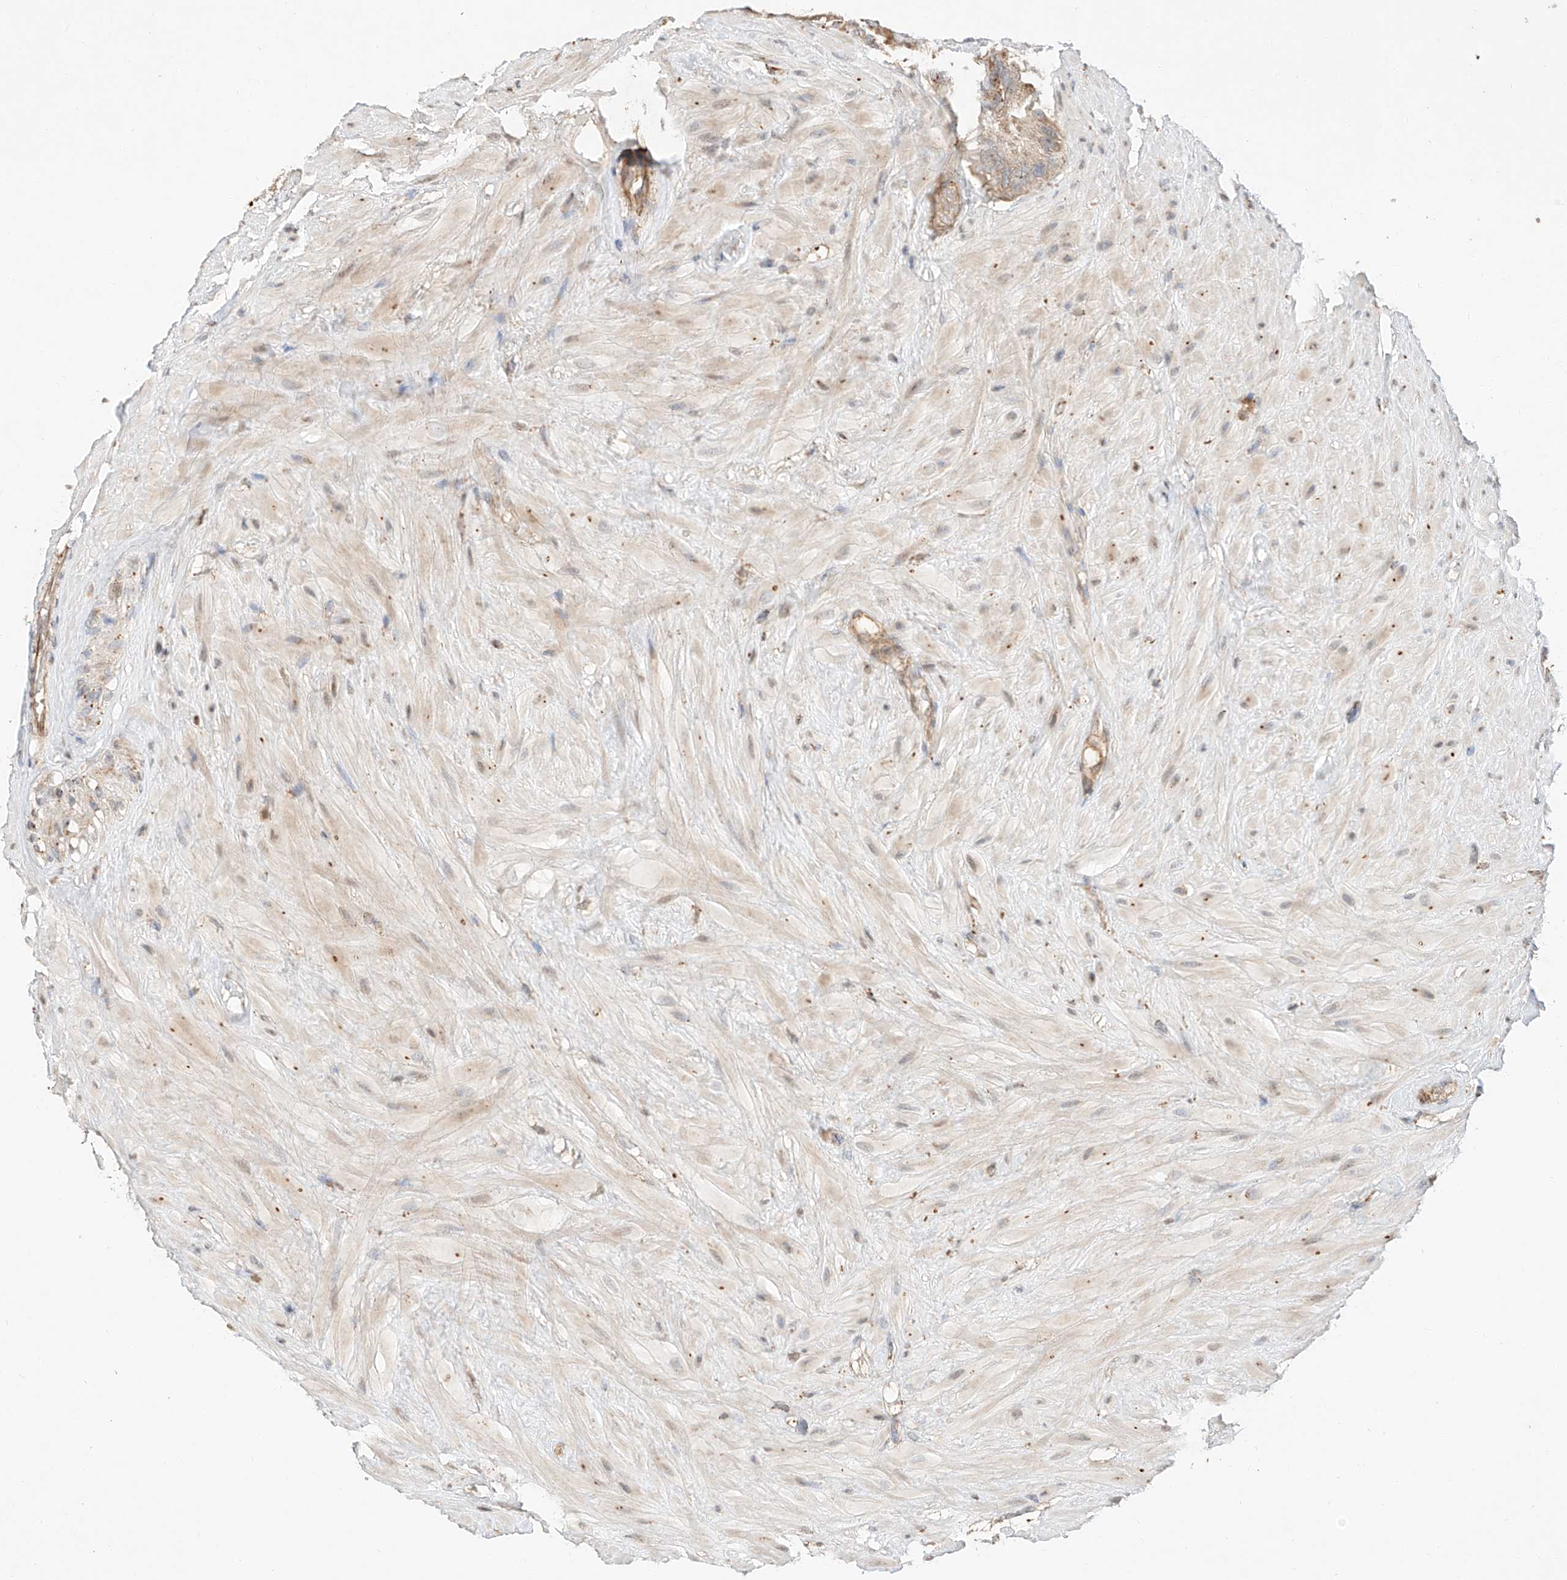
{"staining": {"intensity": "weak", "quantity": "25%-75%", "location": "cytoplasmic/membranous"}, "tissue": "seminal vesicle", "cell_type": "Glandular cells", "image_type": "normal", "snomed": [{"axis": "morphology", "description": "Normal tissue, NOS"}, {"axis": "topography", "description": "Seminal veicle"}], "caption": "IHC of normal seminal vesicle demonstrates low levels of weak cytoplasmic/membranous positivity in about 25%-75% of glandular cells.", "gene": "SUSD6", "patient": {"sex": "male", "age": 80}}